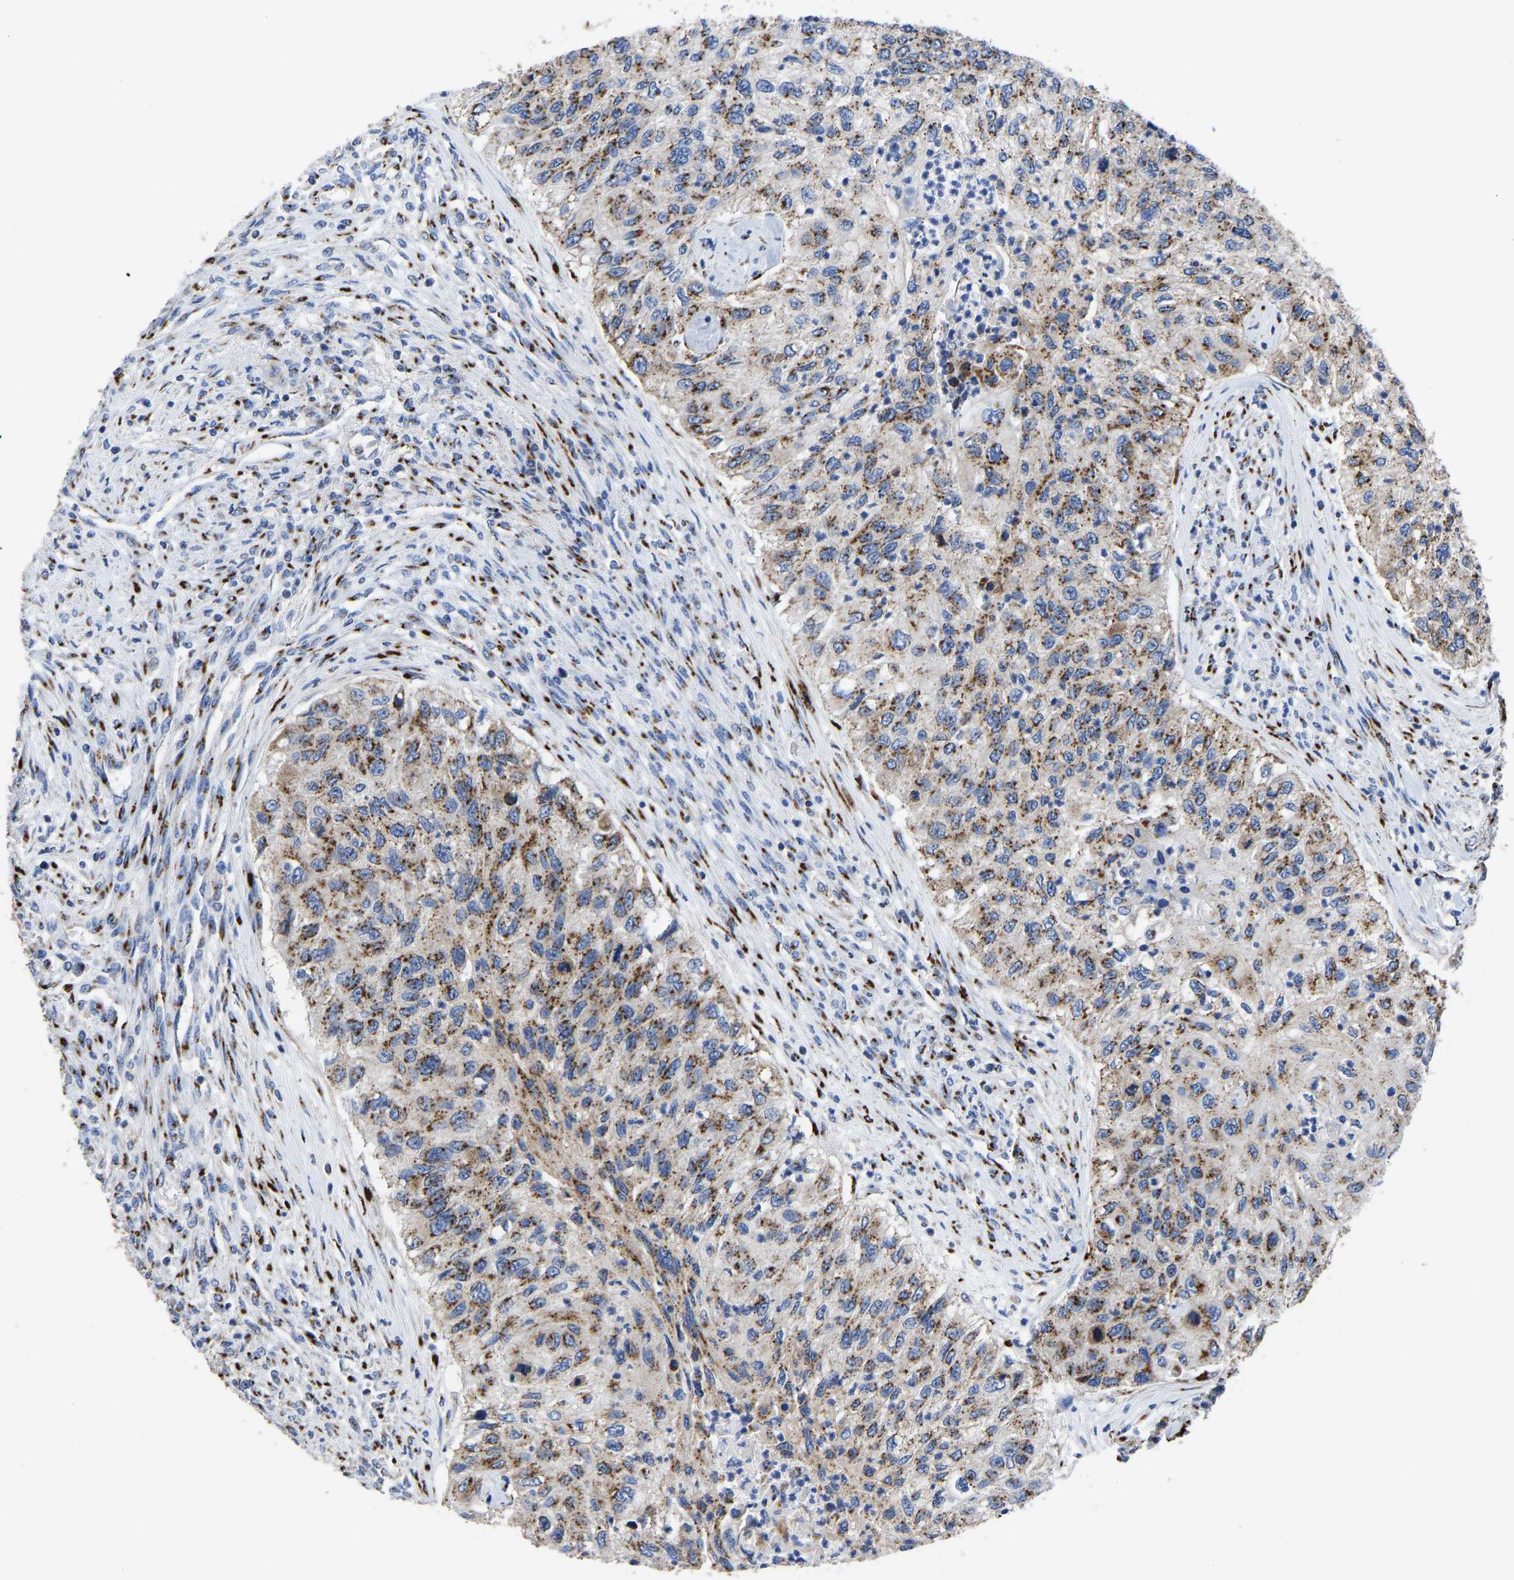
{"staining": {"intensity": "moderate", "quantity": ">75%", "location": "cytoplasmic/membranous"}, "tissue": "urothelial cancer", "cell_type": "Tumor cells", "image_type": "cancer", "snomed": [{"axis": "morphology", "description": "Urothelial carcinoma, High grade"}, {"axis": "topography", "description": "Urinary bladder"}], "caption": "Protein staining by IHC exhibits moderate cytoplasmic/membranous expression in about >75% of tumor cells in urothelial cancer. Using DAB (3,3'-diaminobenzidine) (brown) and hematoxylin (blue) stains, captured at high magnification using brightfield microscopy.", "gene": "TMEM87A", "patient": {"sex": "female", "age": 60}}